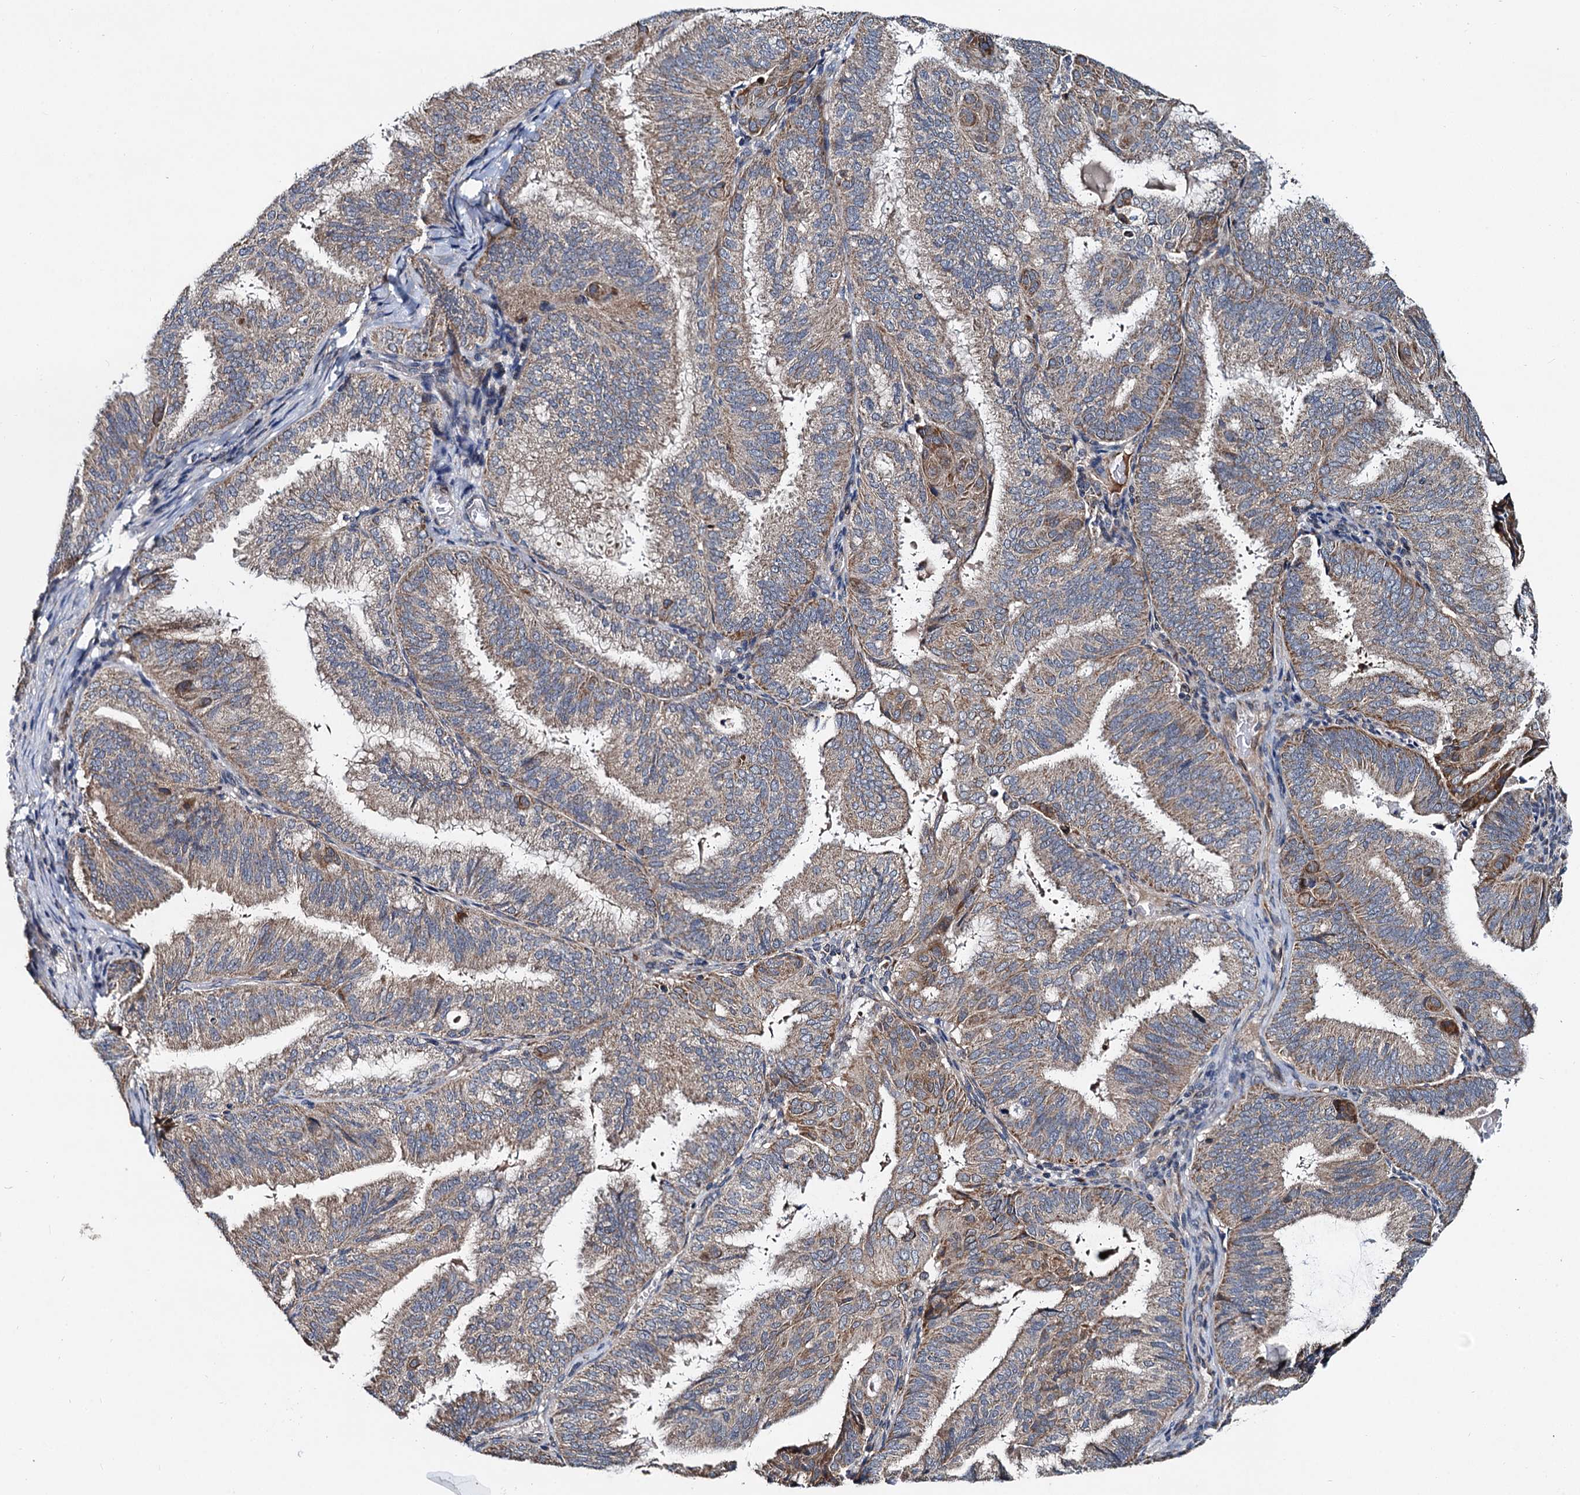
{"staining": {"intensity": "moderate", "quantity": "<25%", "location": "cytoplasmic/membranous"}, "tissue": "endometrial cancer", "cell_type": "Tumor cells", "image_type": "cancer", "snomed": [{"axis": "morphology", "description": "Adenocarcinoma, NOS"}, {"axis": "topography", "description": "Endometrium"}], "caption": "Adenocarcinoma (endometrial) stained for a protein demonstrates moderate cytoplasmic/membranous positivity in tumor cells.", "gene": "SPRYD3", "patient": {"sex": "female", "age": 49}}